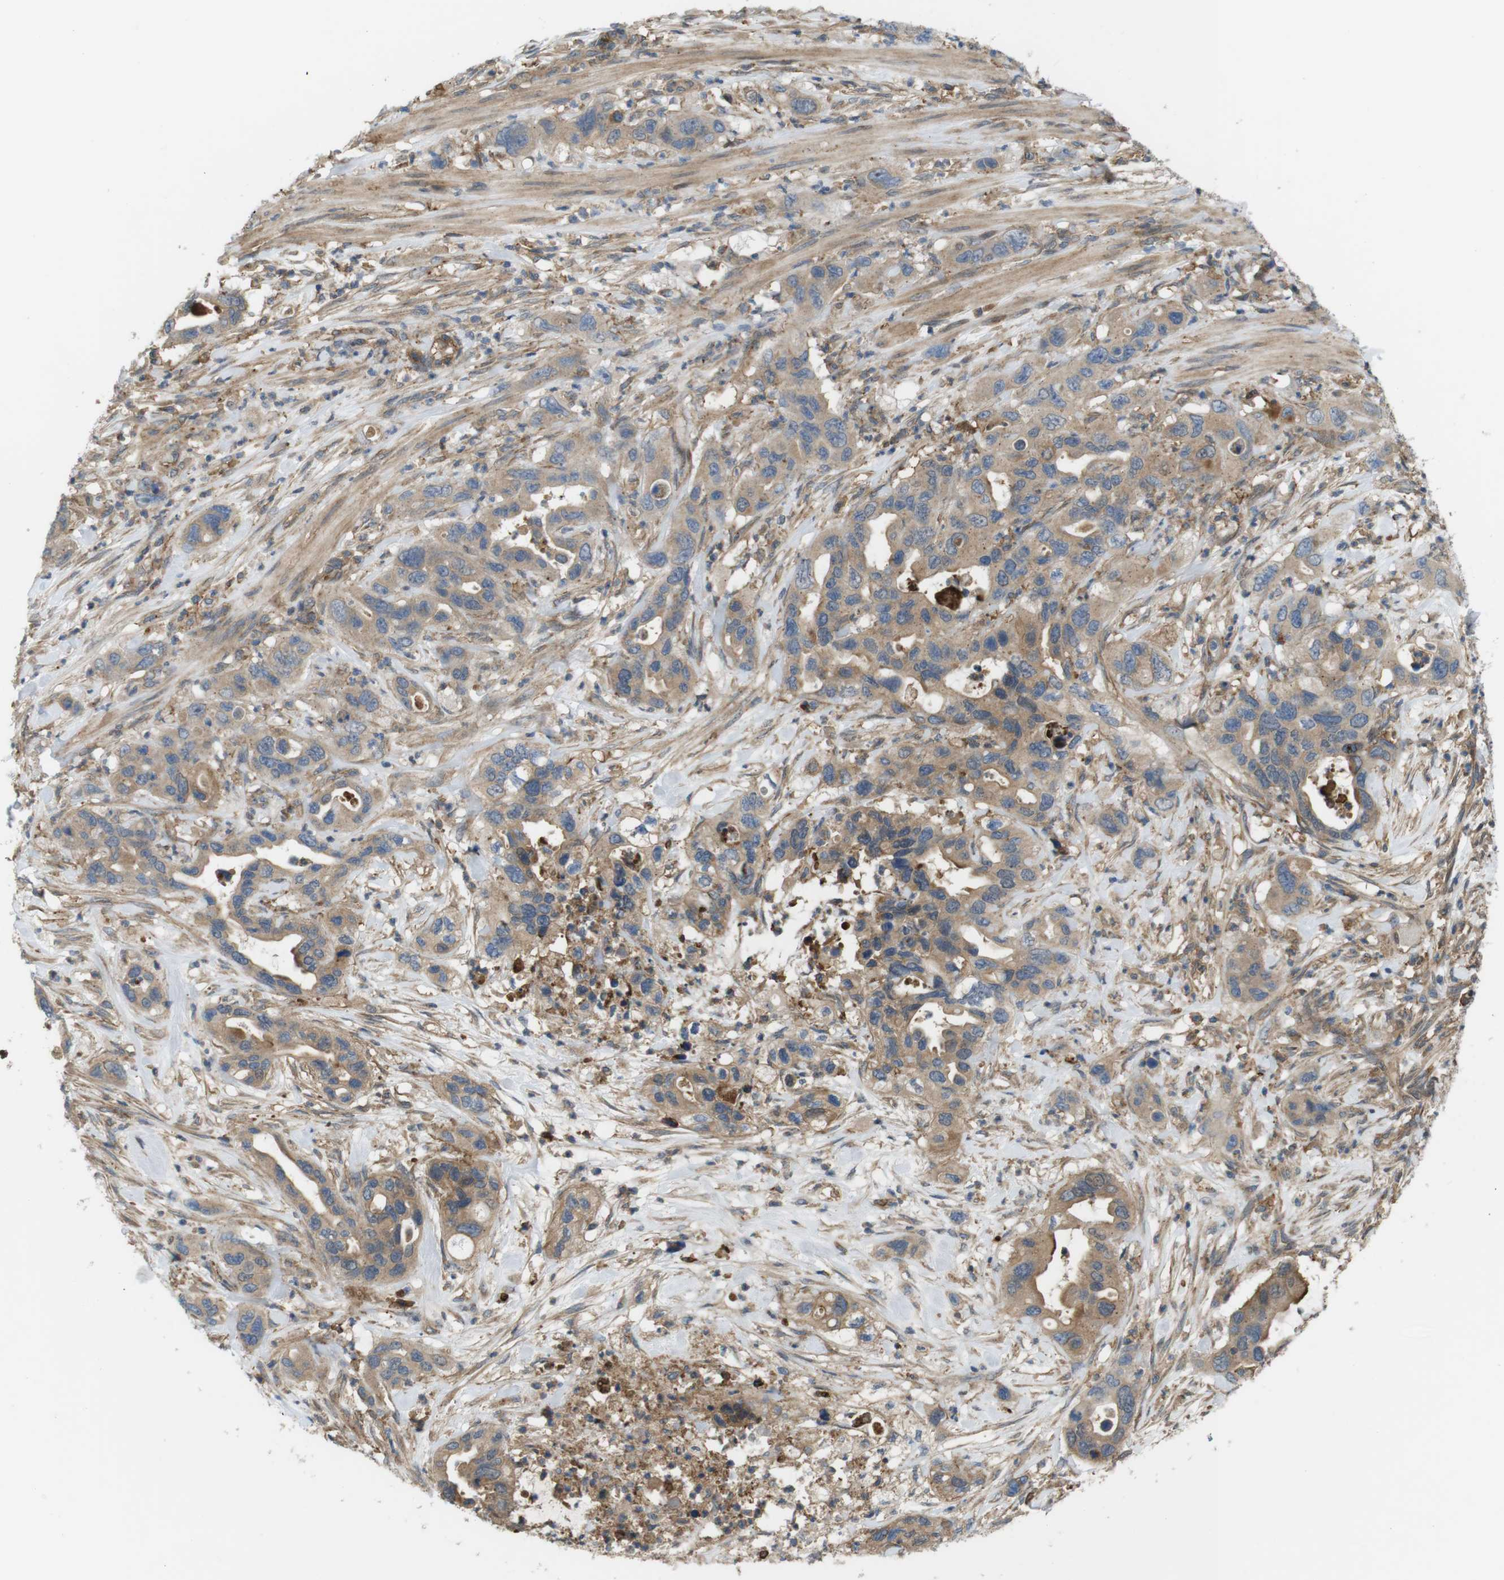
{"staining": {"intensity": "moderate", "quantity": ">75%", "location": "cytoplasmic/membranous"}, "tissue": "pancreatic cancer", "cell_type": "Tumor cells", "image_type": "cancer", "snomed": [{"axis": "morphology", "description": "Adenocarcinoma, NOS"}, {"axis": "topography", "description": "Pancreas"}], "caption": "Moderate cytoplasmic/membranous expression for a protein is appreciated in approximately >75% of tumor cells of pancreatic adenocarcinoma using immunohistochemistry.", "gene": "DDAH2", "patient": {"sex": "female", "age": 71}}